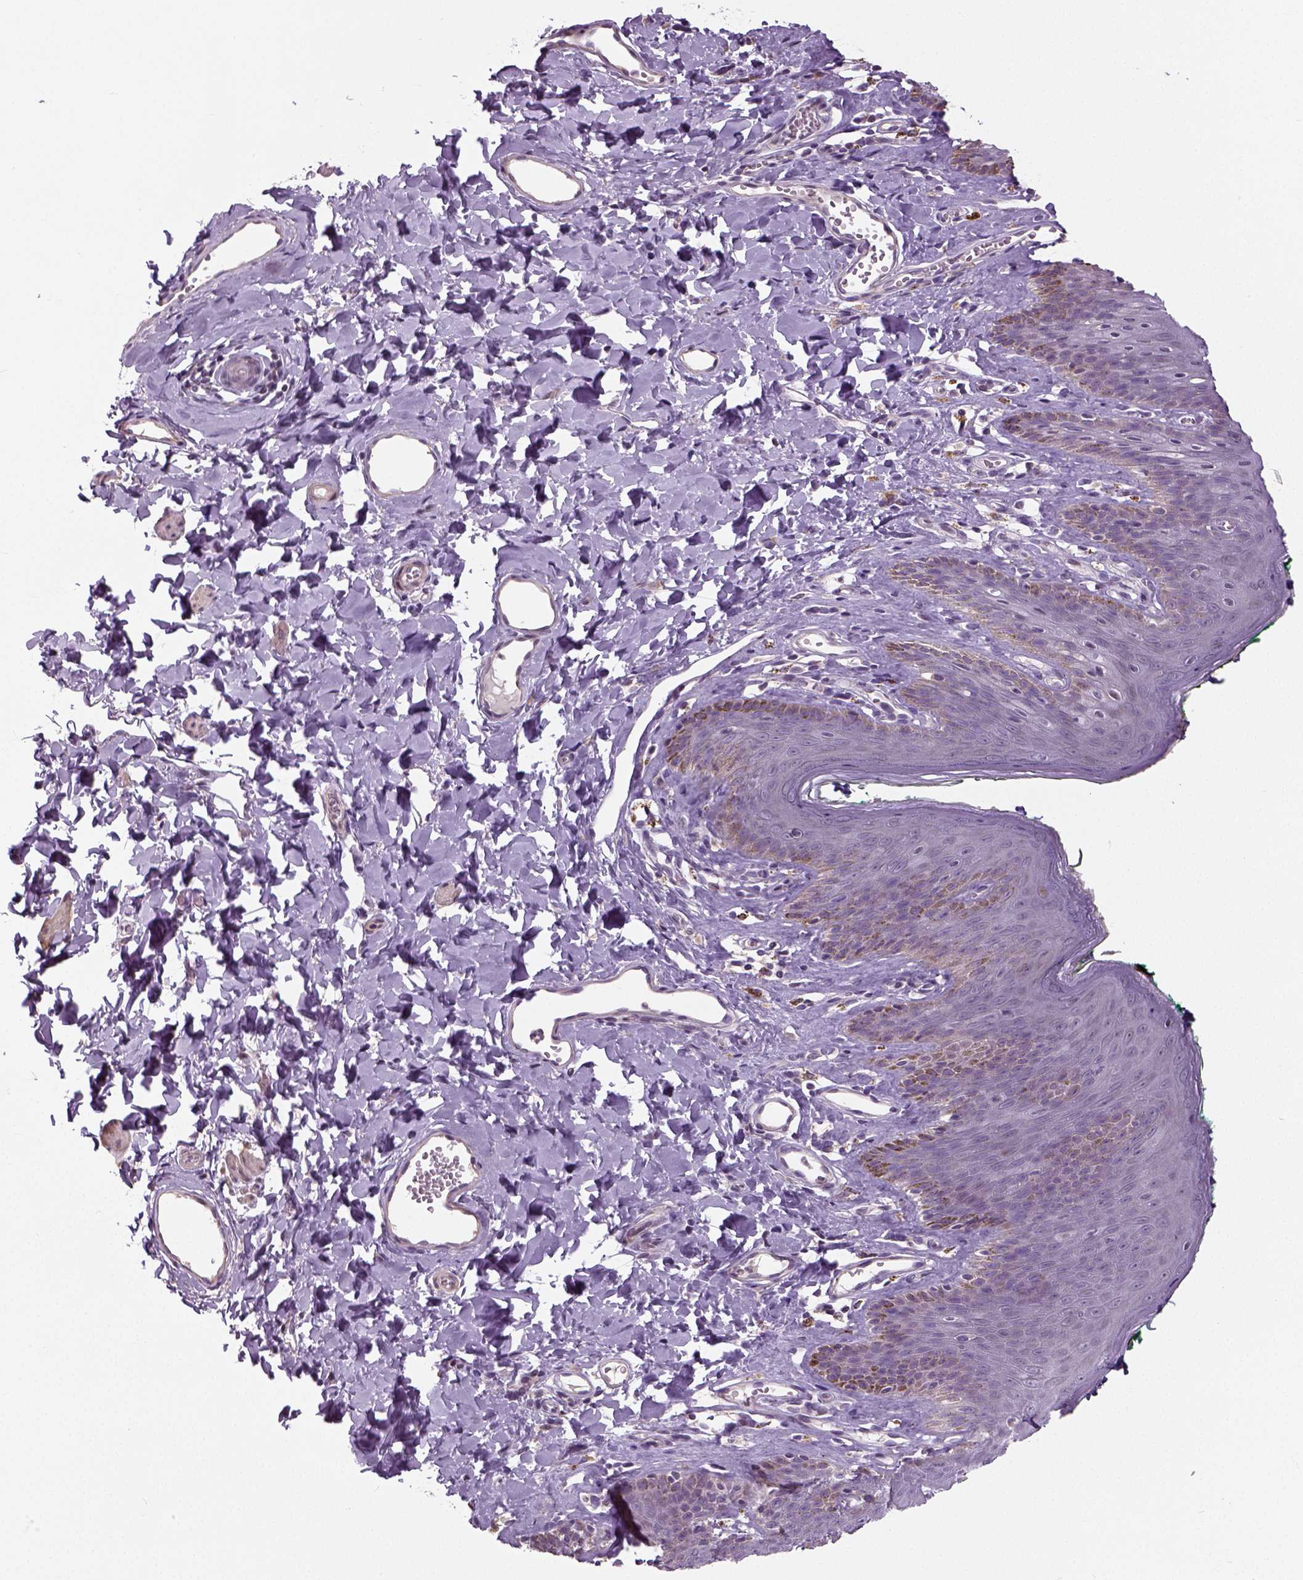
{"staining": {"intensity": "negative", "quantity": "none", "location": "none"}, "tissue": "skin", "cell_type": "Epidermal cells", "image_type": "normal", "snomed": [{"axis": "morphology", "description": "Normal tissue, NOS"}, {"axis": "topography", "description": "Vulva"}, {"axis": "topography", "description": "Peripheral nerve tissue"}], "caption": "Skin stained for a protein using immunohistochemistry (IHC) demonstrates no staining epidermal cells.", "gene": "NECAB1", "patient": {"sex": "female", "age": 66}}